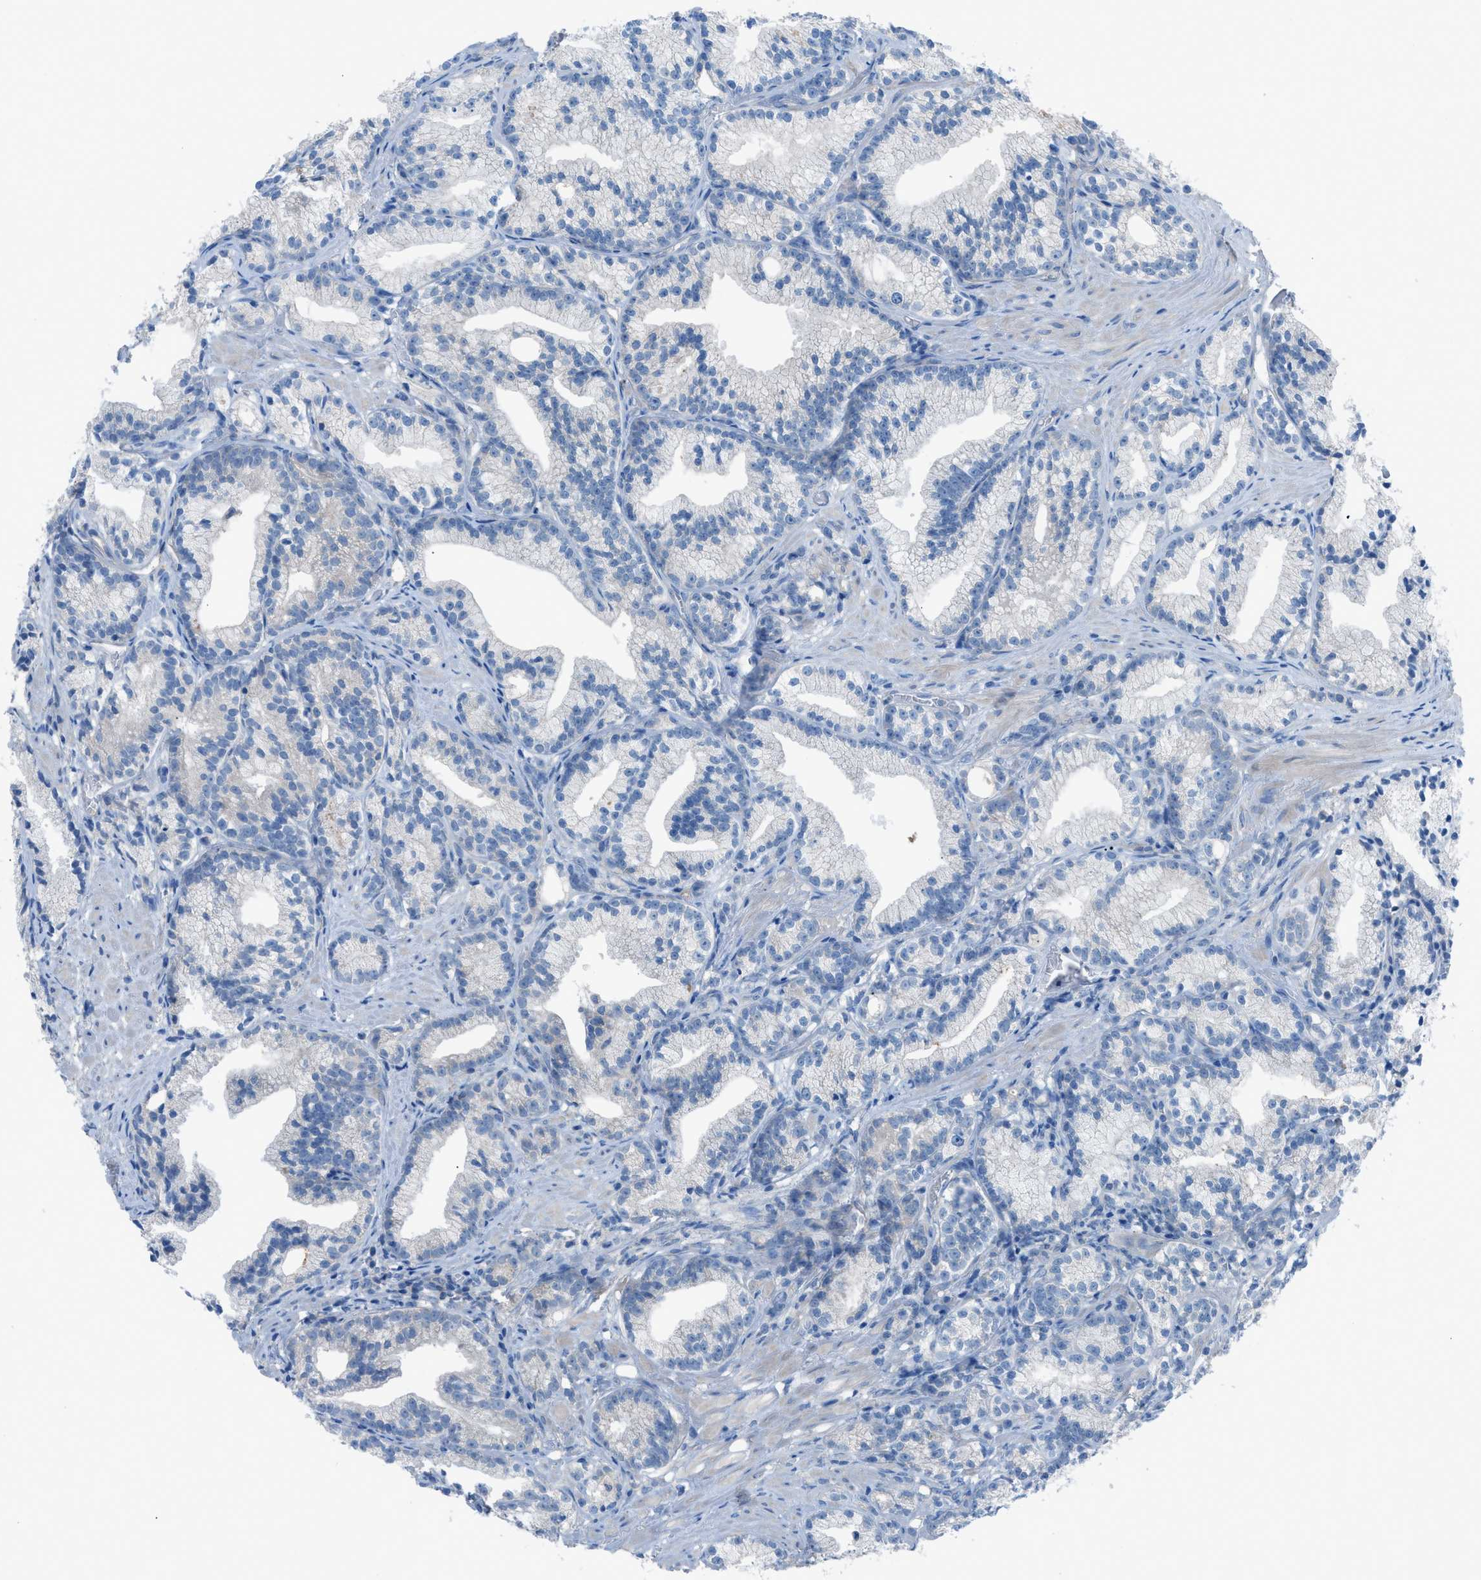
{"staining": {"intensity": "negative", "quantity": "none", "location": "none"}, "tissue": "prostate cancer", "cell_type": "Tumor cells", "image_type": "cancer", "snomed": [{"axis": "morphology", "description": "Adenocarcinoma, Low grade"}, {"axis": "topography", "description": "Prostate"}], "caption": "This is a histopathology image of IHC staining of prostate adenocarcinoma (low-grade), which shows no positivity in tumor cells.", "gene": "C5AR2", "patient": {"sex": "male", "age": 89}}